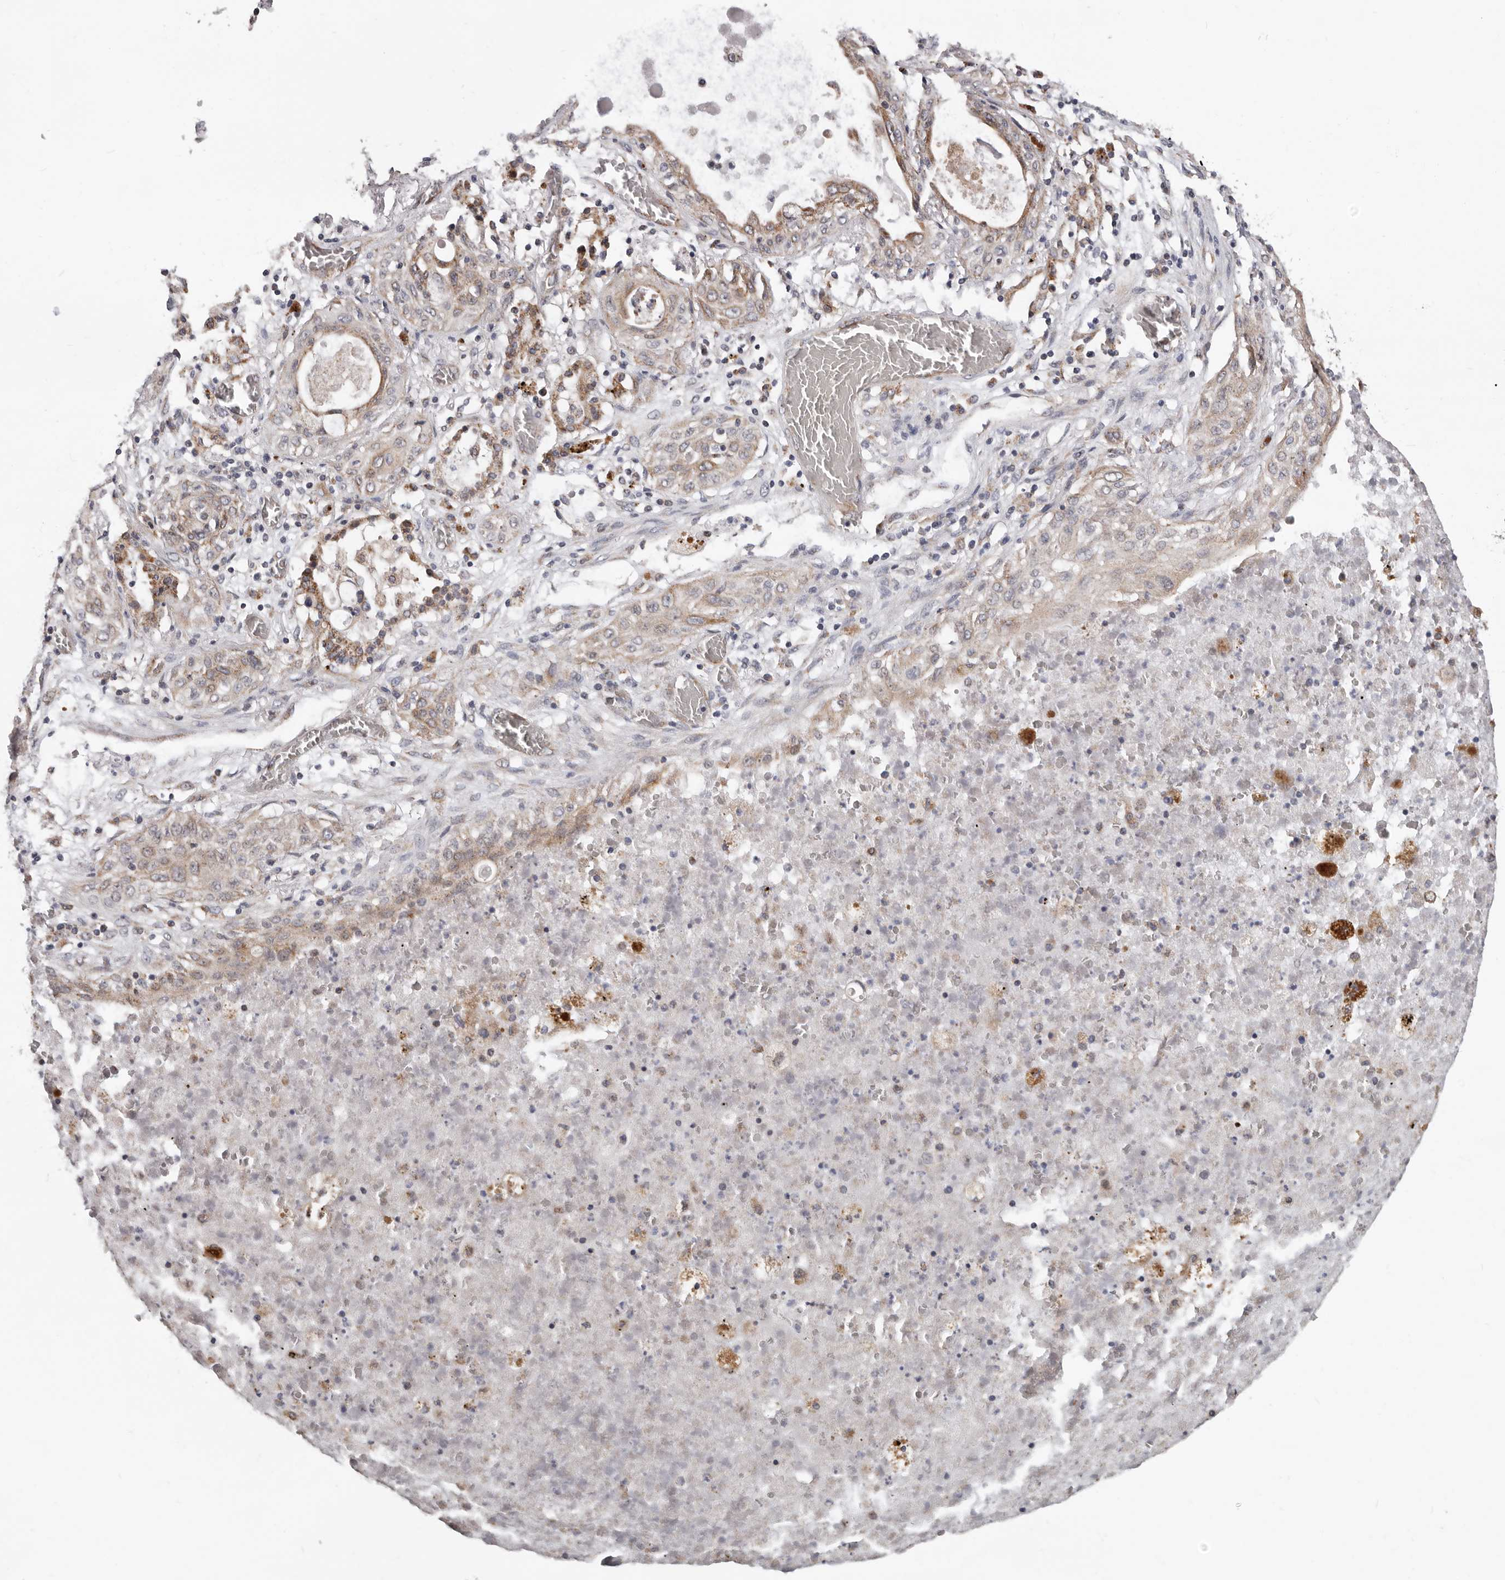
{"staining": {"intensity": "weak", "quantity": "25%-75%", "location": "cytoplasmic/membranous"}, "tissue": "lung cancer", "cell_type": "Tumor cells", "image_type": "cancer", "snomed": [{"axis": "morphology", "description": "Squamous cell carcinoma, NOS"}, {"axis": "topography", "description": "Lung"}], "caption": "A high-resolution histopathology image shows IHC staining of squamous cell carcinoma (lung), which exhibits weak cytoplasmic/membranous expression in approximately 25%-75% of tumor cells.", "gene": "MRPL18", "patient": {"sex": "female", "age": 47}}